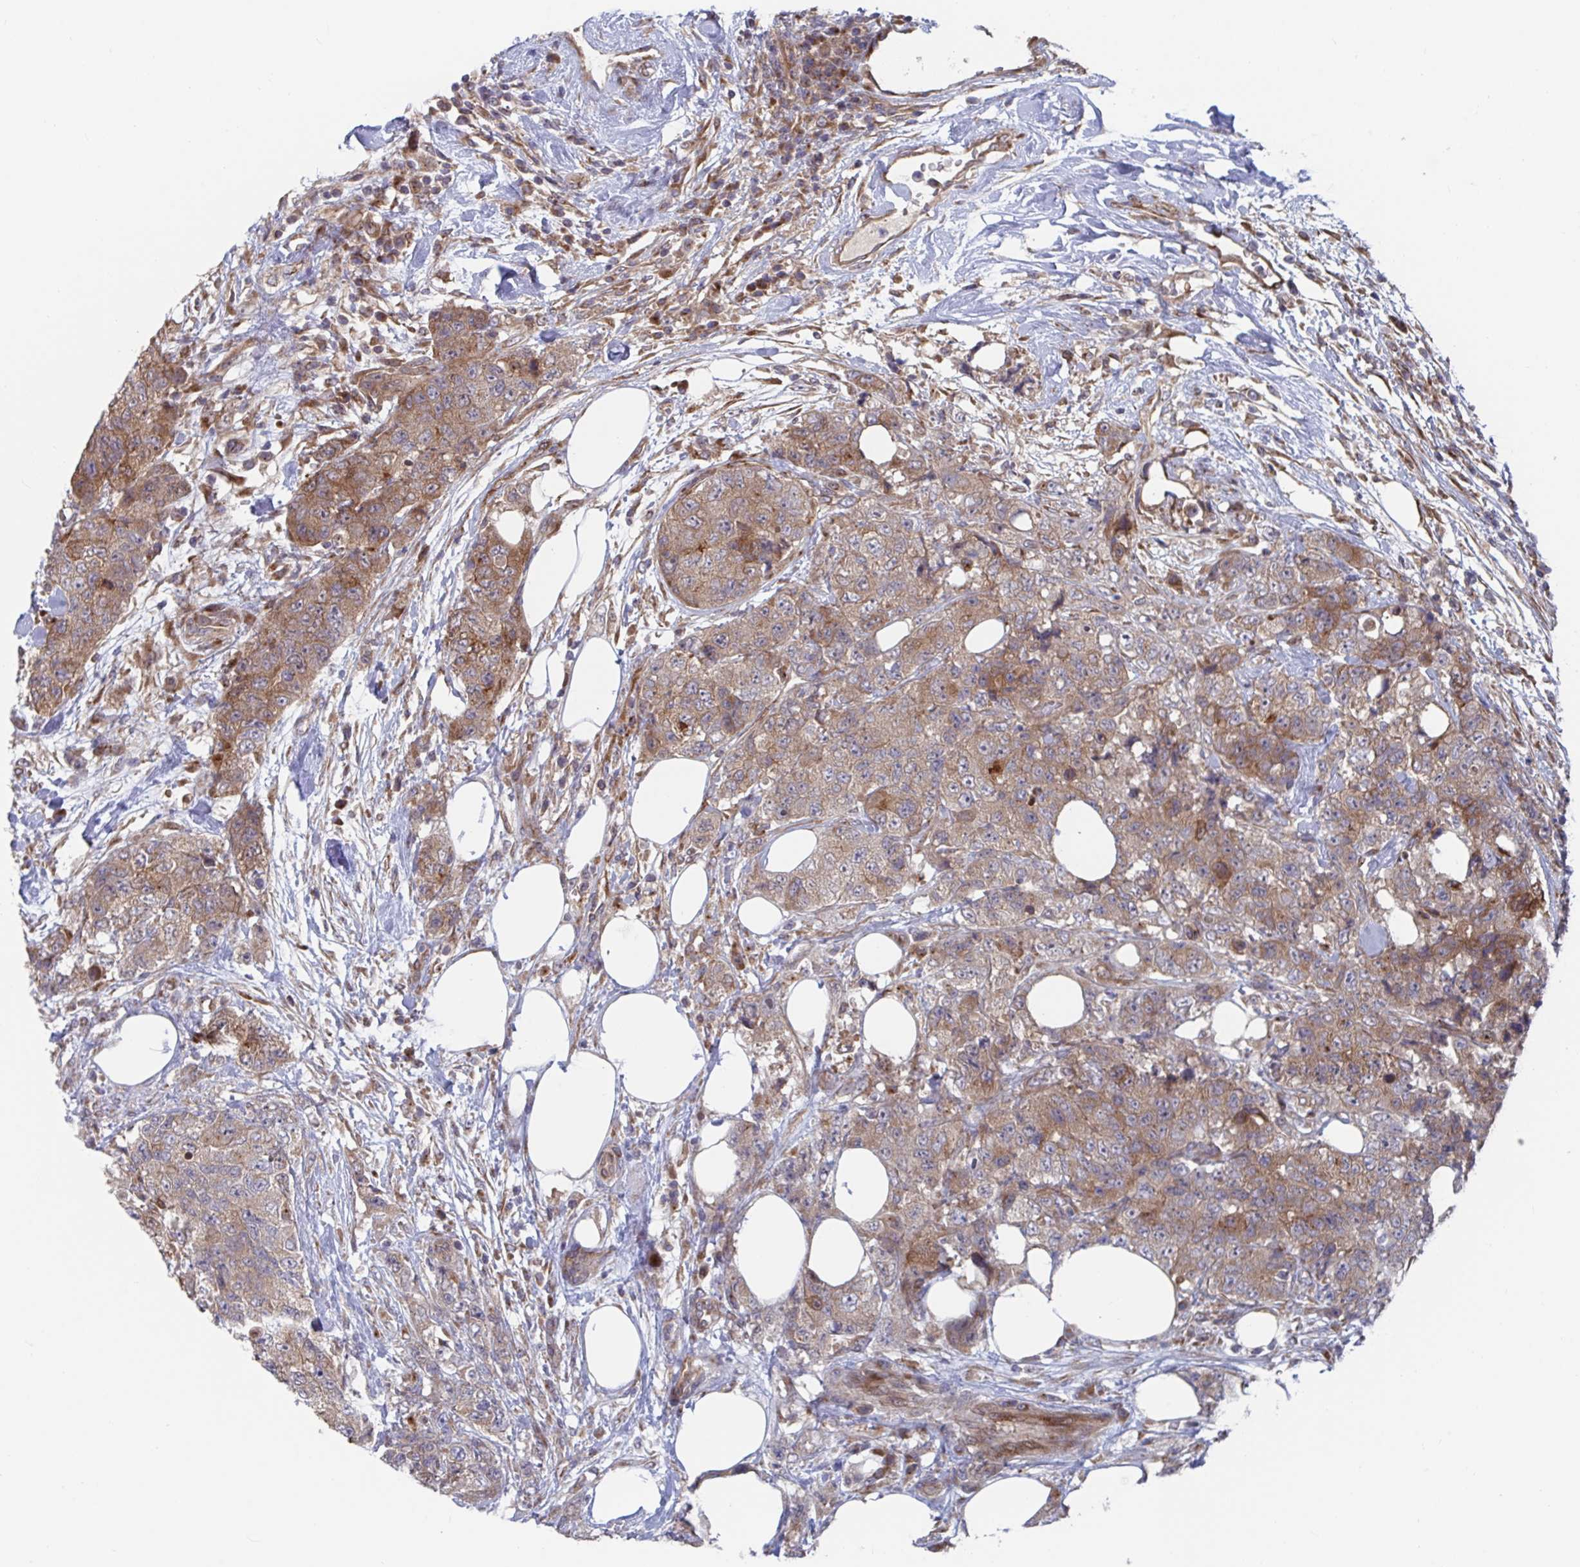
{"staining": {"intensity": "moderate", "quantity": ">75%", "location": "cytoplasmic/membranous"}, "tissue": "urothelial cancer", "cell_type": "Tumor cells", "image_type": "cancer", "snomed": [{"axis": "morphology", "description": "Urothelial carcinoma, High grade"}, {"axis": "topography", "description": "Urinary bladder"}], "caption": "This photomicrograph demonstrates immunohistochemistry (IHC) staining of urothelial carcinoma (high-grade), with medium moderate cytoplasmic/membranous expression in about >75% of tumor cells.", "gene": "FJX1", "patient": {"sex": "female", "age": 78}}